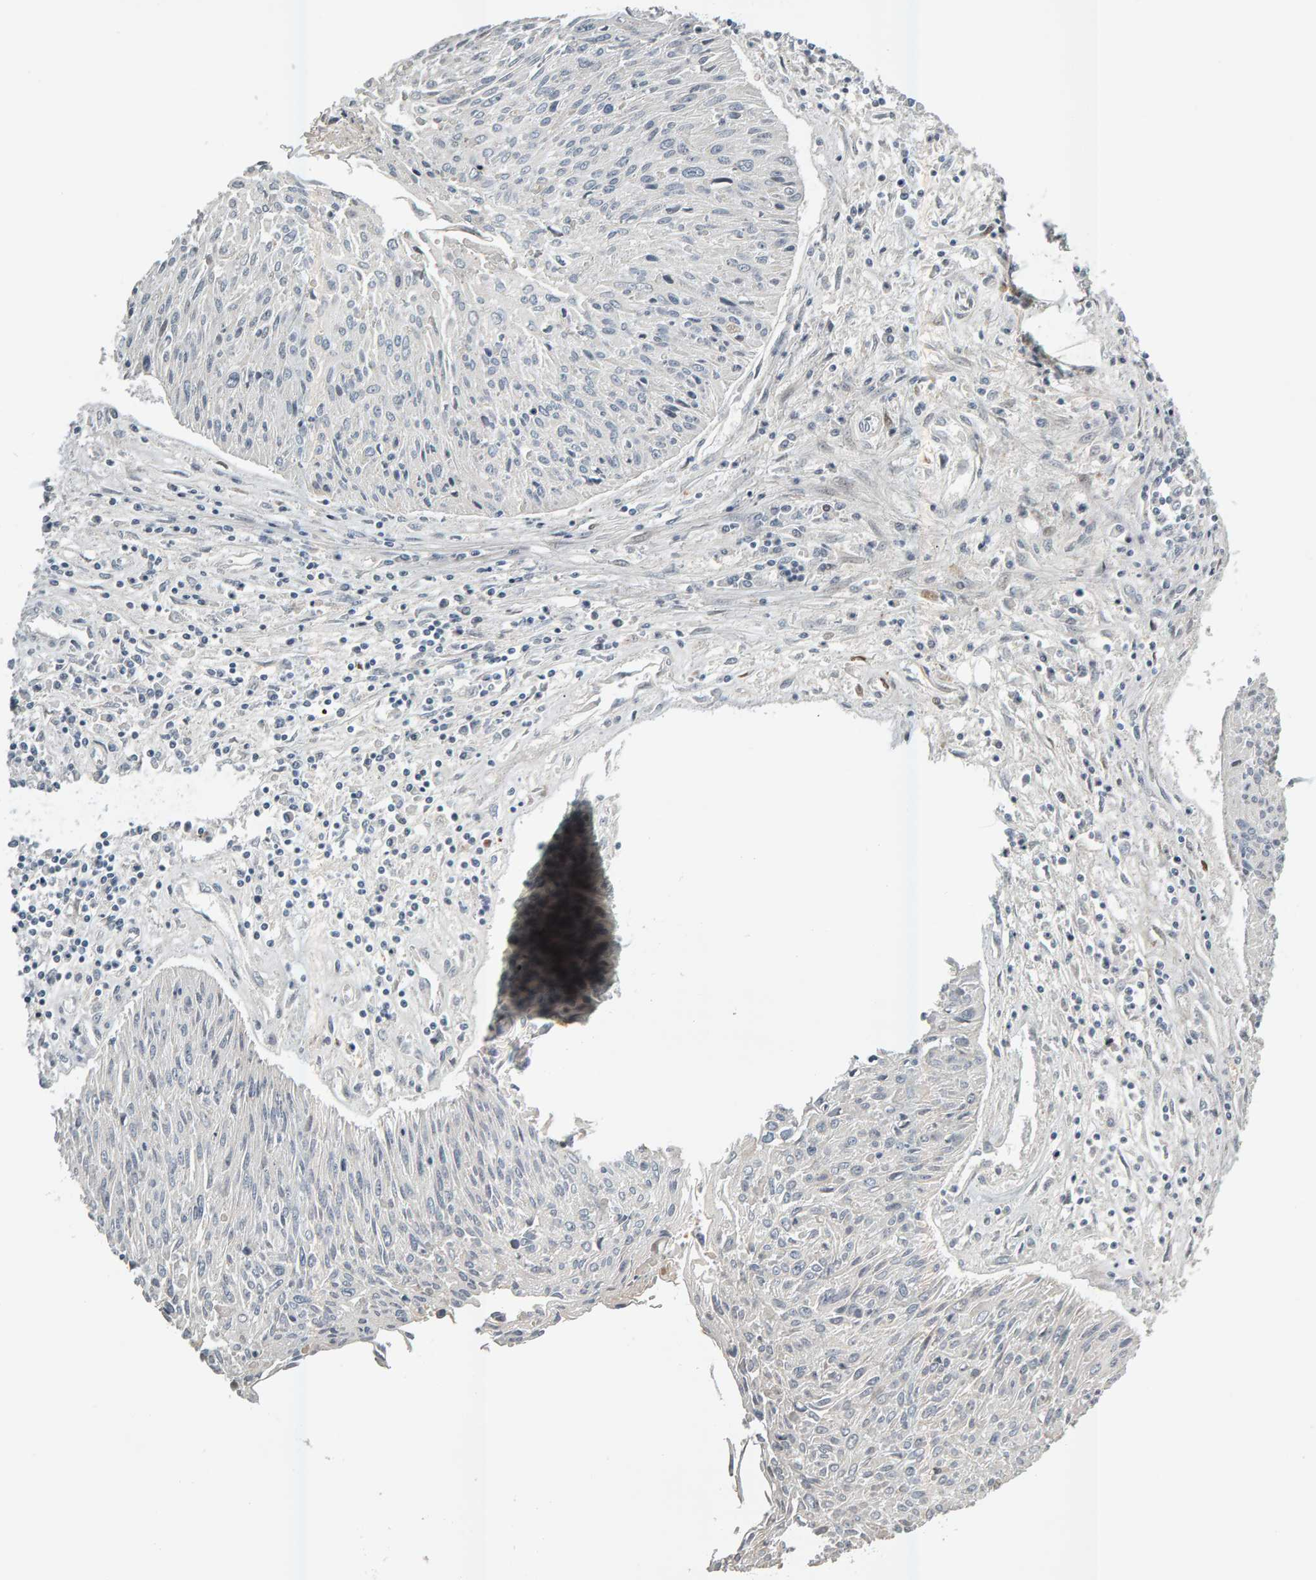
{"staining": {"intensity": "negative", "quantity": "none", "location": "none"}, "tissue": "cervical cancer", "cell_type": "Tumor cells", "image_type": "cancer", "snomed": [{"axis": "morphology", "description": "Squamous cell carcinoma, NOS"}, {"axis": "topography", "description": "Cervix"}], "caption": "Cervical squamous cell carcinoma stained for a protein using IHC shows no expression tumor cells.", "gene": "ZNF160", "patient": {"sex": "female", "age": 51}}